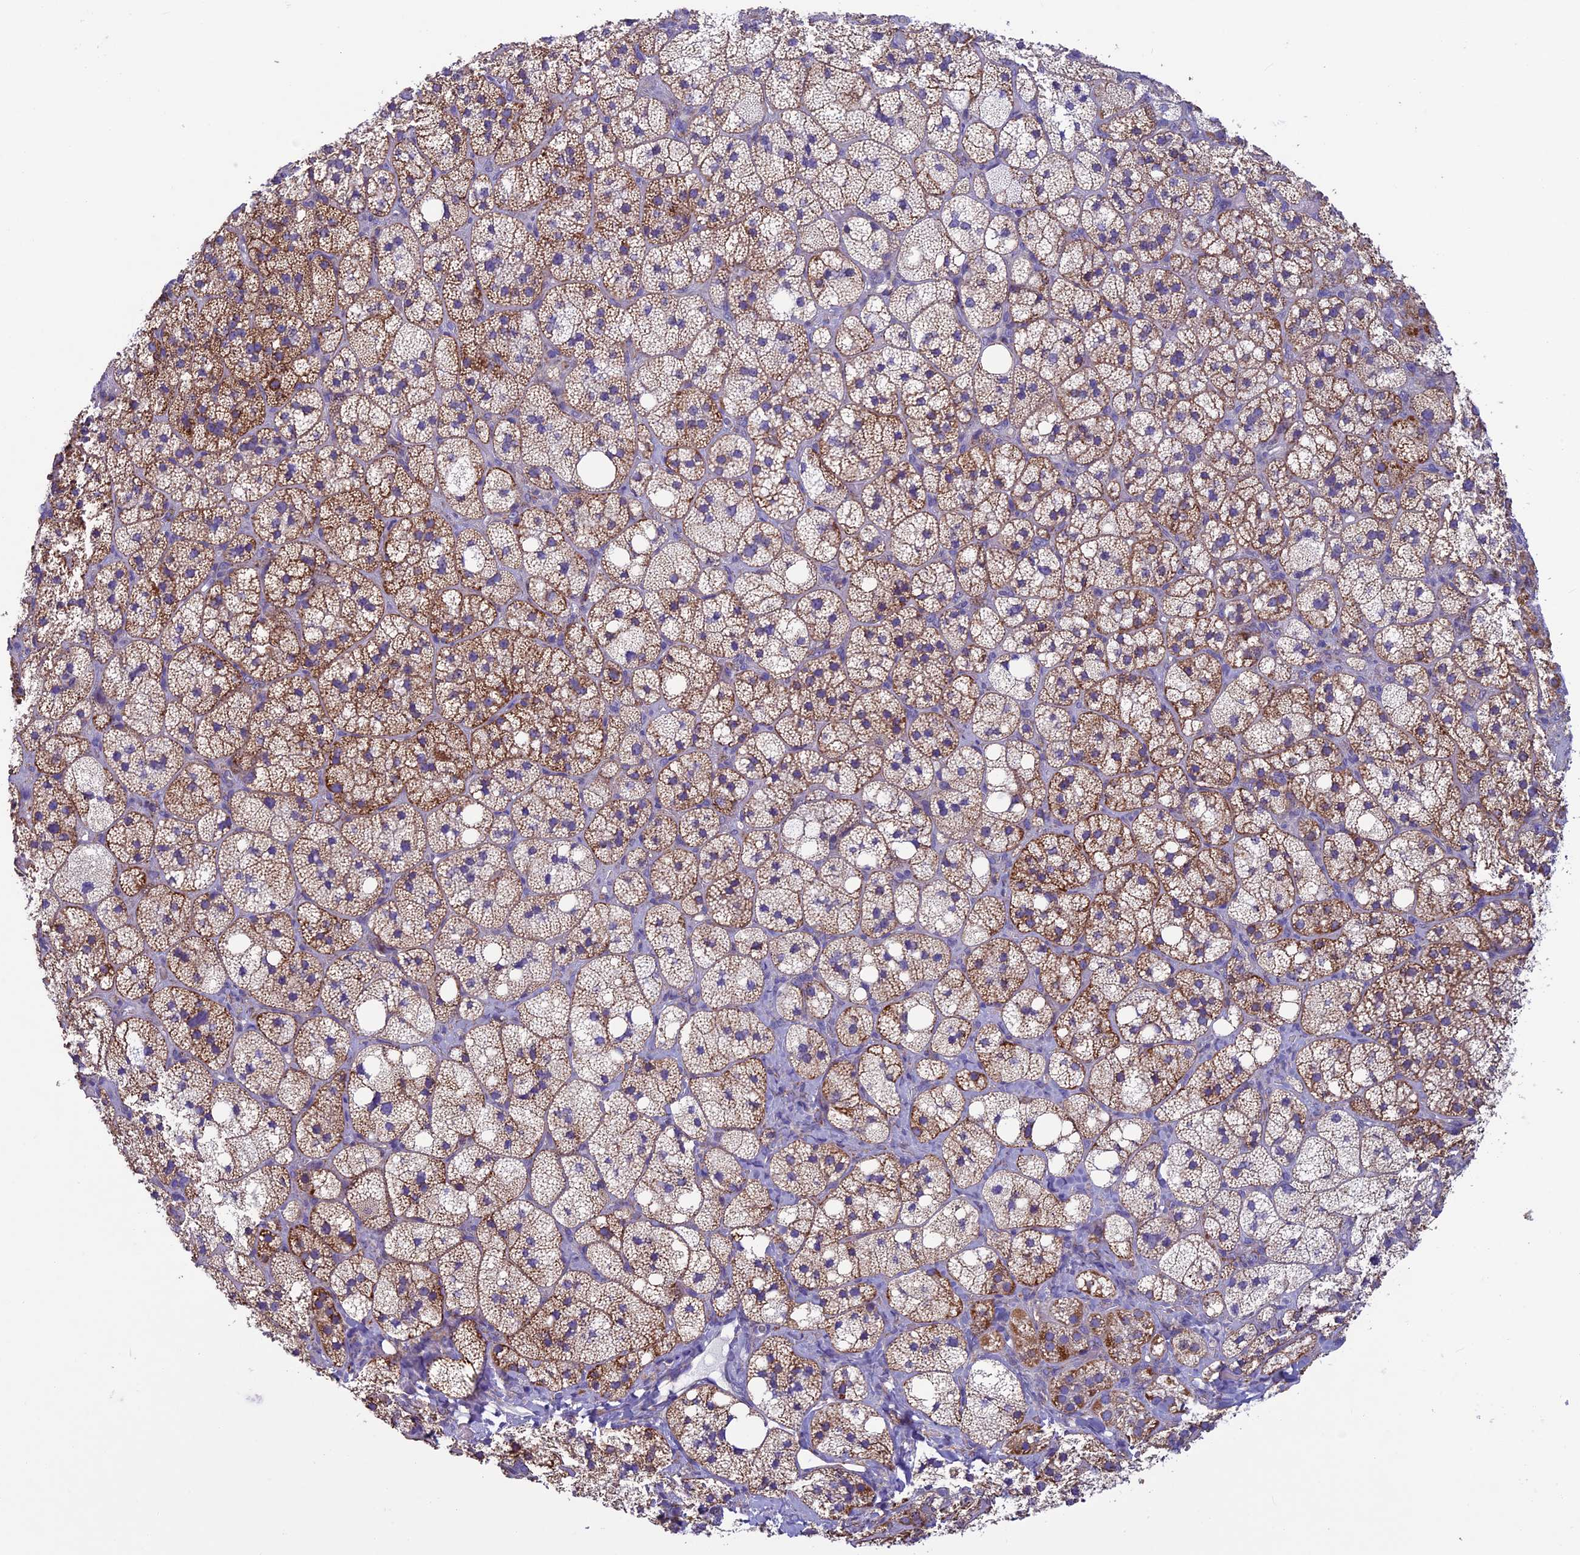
{"staining": {"intensity": "moderate", "quantity": ">75%", "location": "cytoplasmic/membranous"}, "tissue": "adrenal gland", "cell_type": "Glandular cells", "image_type": "normal", "snomed": [{"axis": "morphology", "description": "Normal tissue, NOS"}, {"axis": "topography", "description": "Adrenal gland"}], "caption": "Brown immunohistochemical staining in benign human adrenal gland displays moderate cytoplasmic/membranous staining in approximately >75% of glandular cells.", "gene": "MFSD12", "patient": {"sex": "male", "age": 61}}